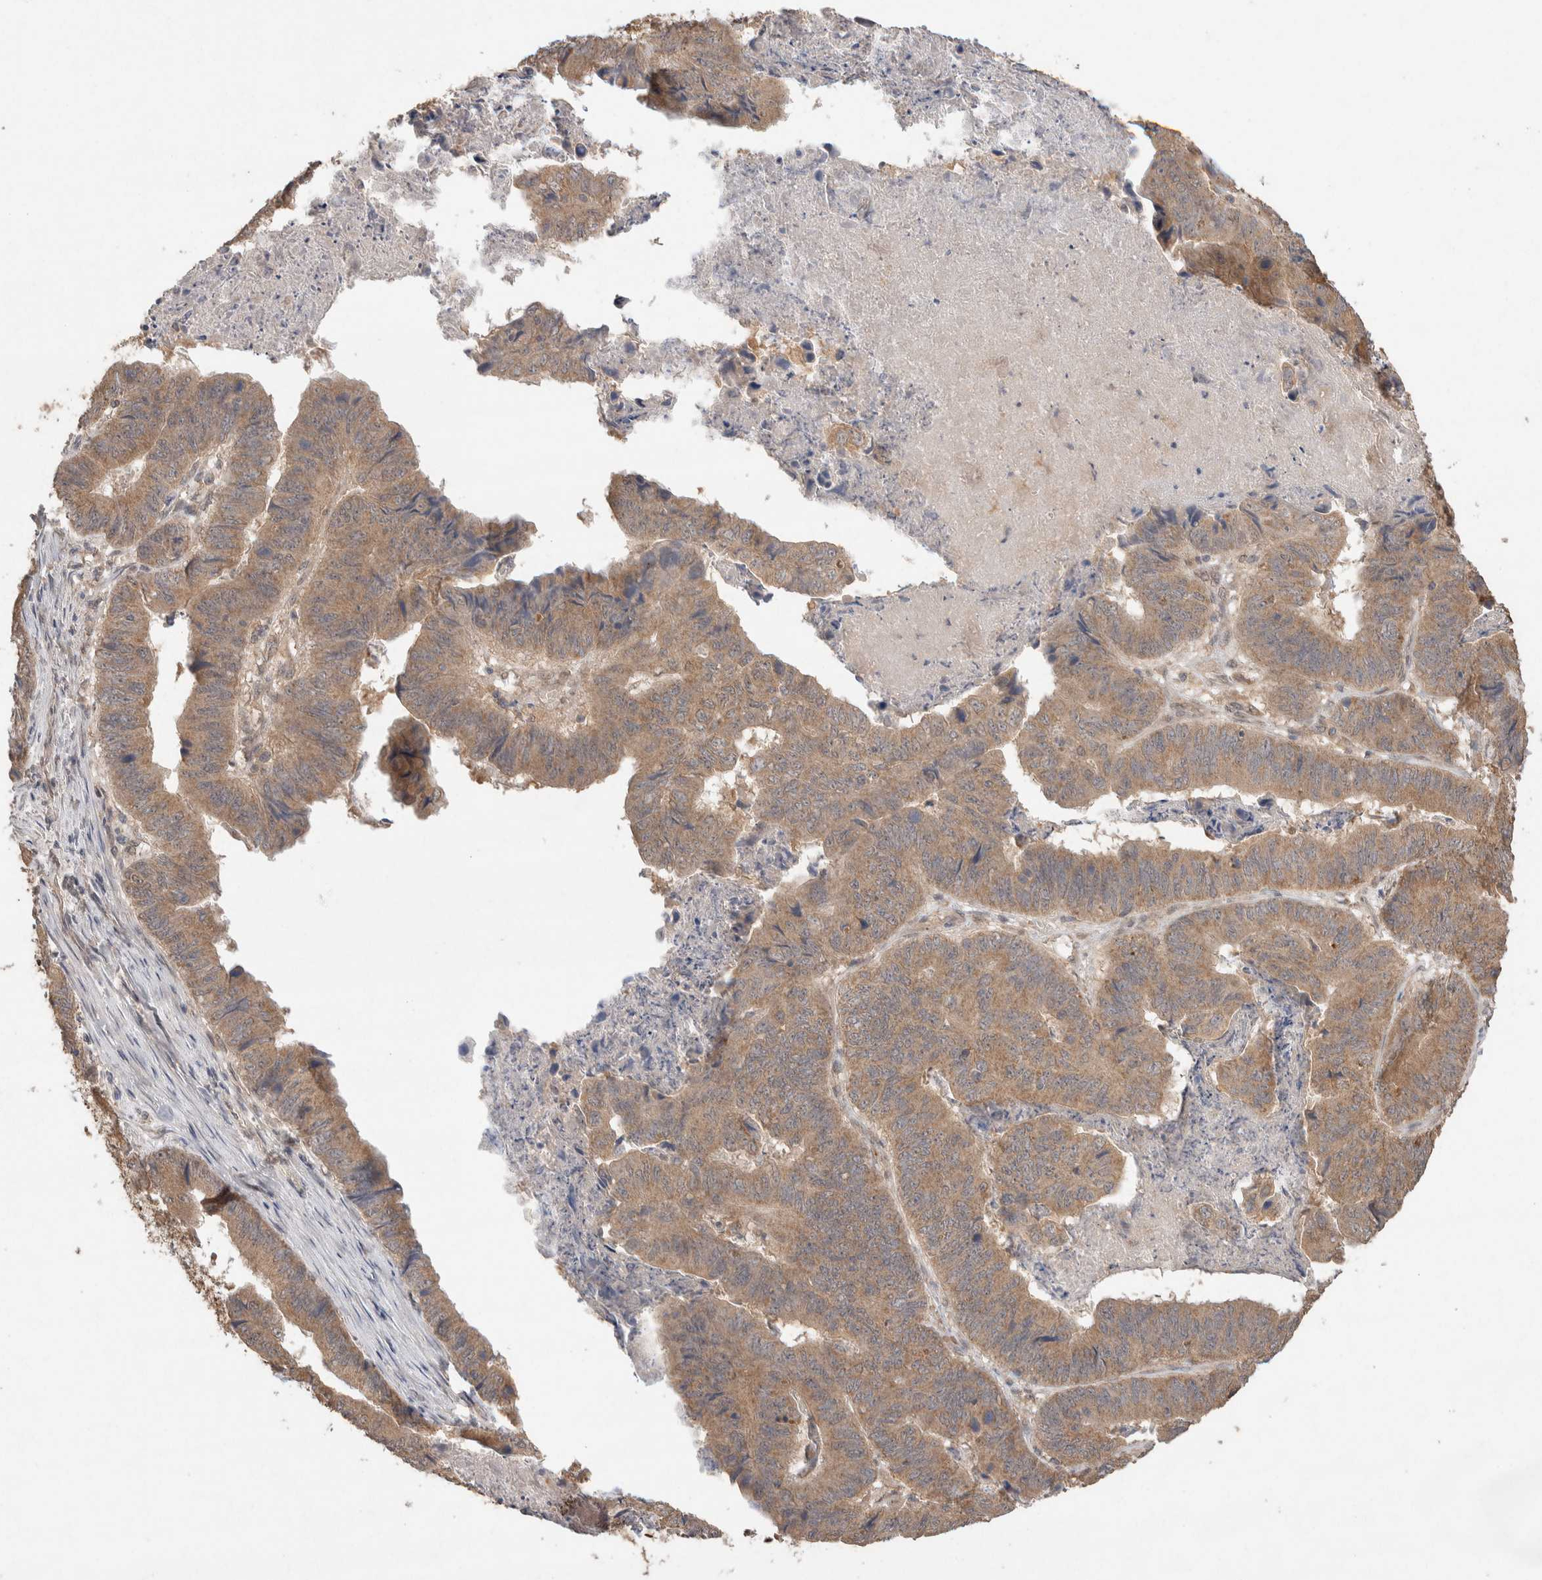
{"staining": {"intensity": "moderate", "quantity": ">75%", "location": "cytoplasmic/membranous"}, "tissue": "stomach cancer", "cell_type": "Tumor cells", "image_type": "cancer", "snomed": [{"axis": "morphology", "description": "Adenocarcinoma, NOS"}, {"axis": "topography", "description": "Stomach, lower"}], "caption": "High-magnification brightfield microscopy of adenocarcinoma (stomach) stained with DAB (3,3'-diaminobenzidine) (brown) and counterstained with hematoxylin (blue). tumor cells exhibit moderate cytoplasmic/membranous expression is appreciated in approximately>75% of cells. The staining was performed using DAB to visualize the protein expression in brown, while the nuclei were stained in blue with hematoxylin (Magnification: 20x).", "gene": "KCNJ5", "patient": {"sex": "male", "age": 77}}